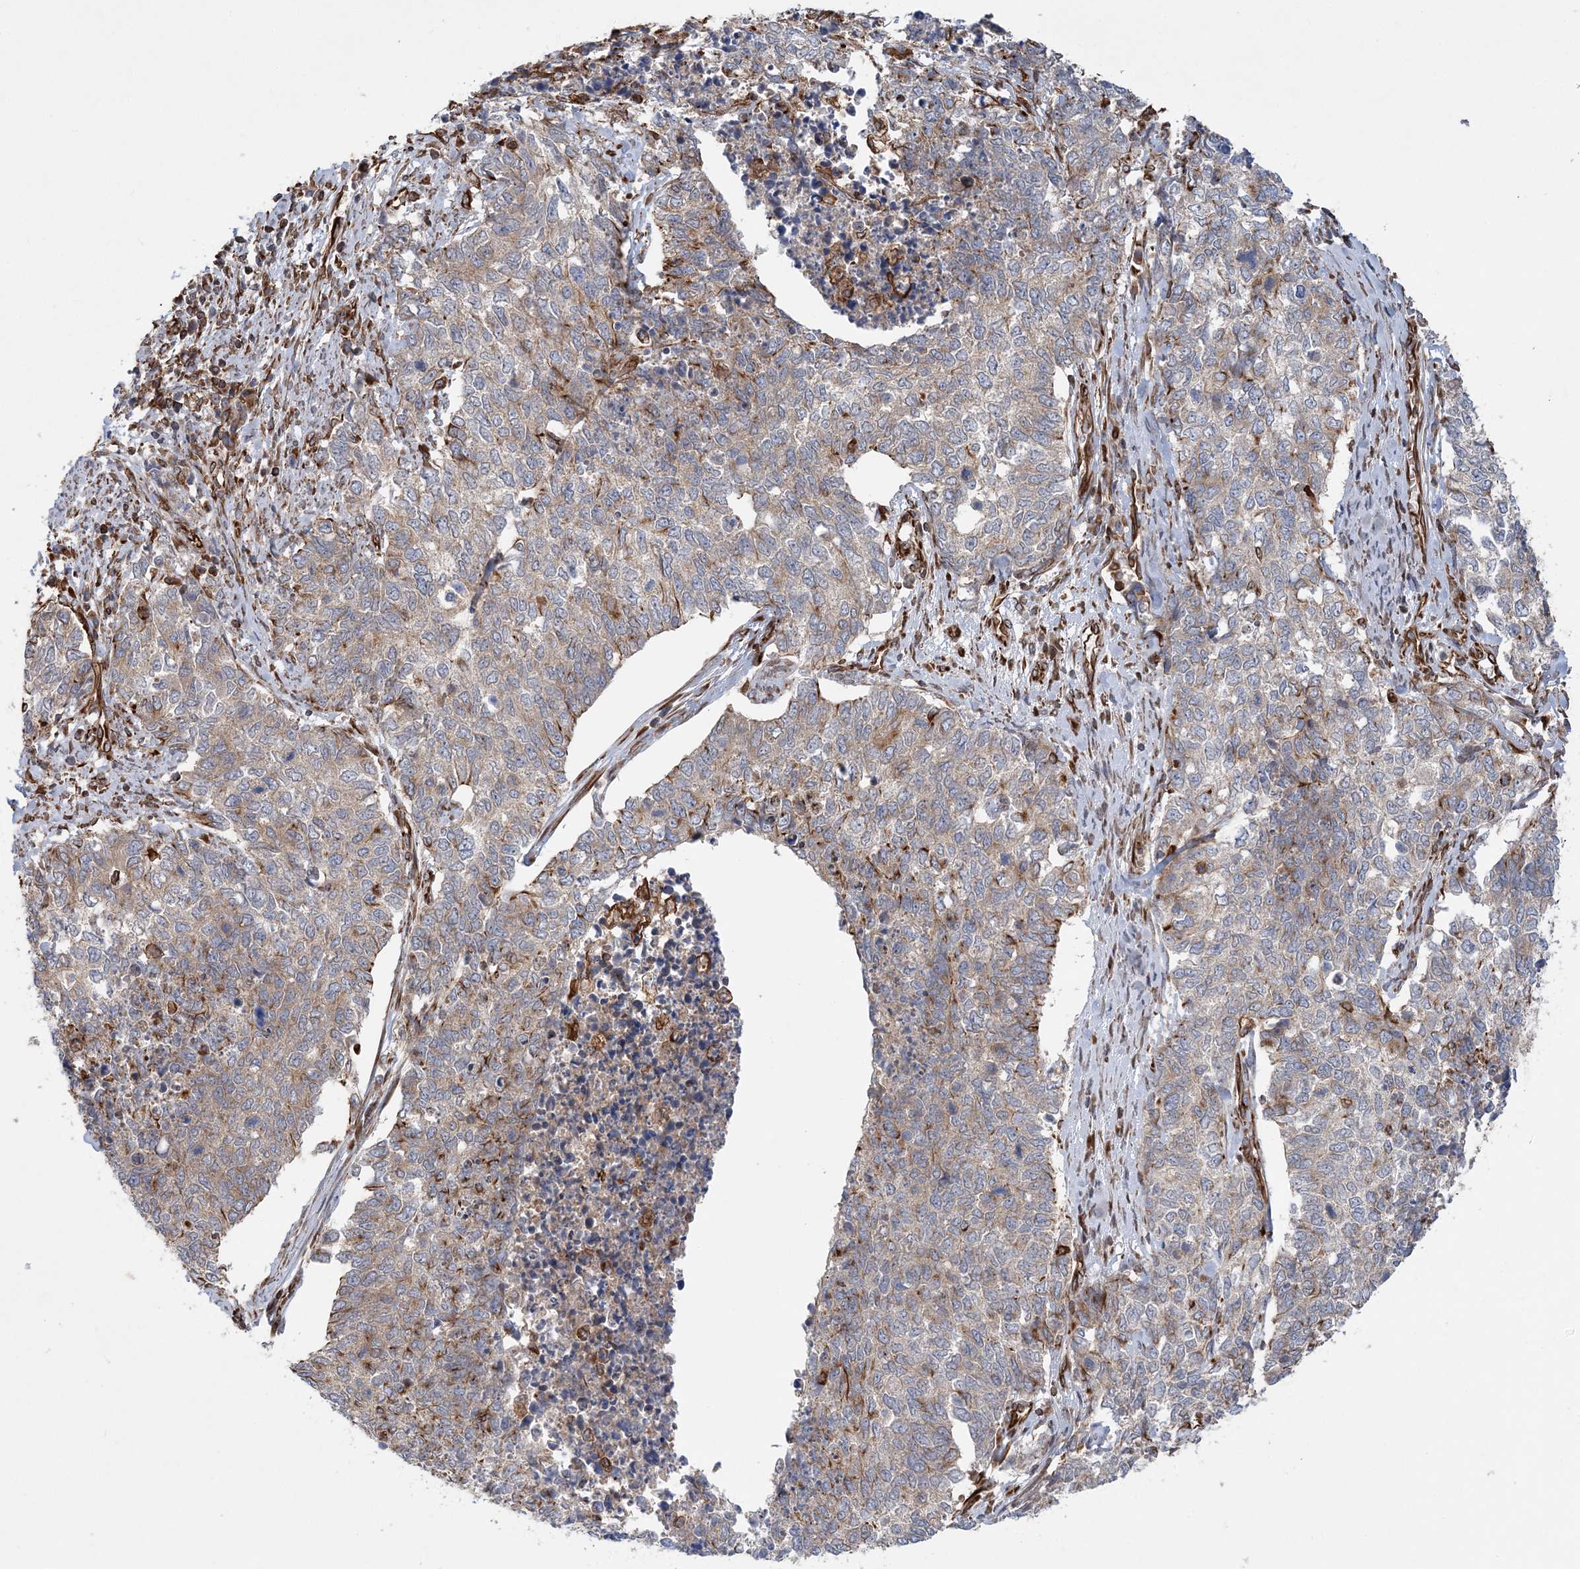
{"staining": {"intensity": "weak", "quantity": "<25%", "location": "cytoplasmic/membranous"}, "tissue": "cervical cancer", "cell_type": "Tumor cells", "image_type": "cancer", "snomed": [{"axis": "morphology", "description": "Squamous cell carcinoma, NOS"}, {"axis": "topography", "description": "Cervix"}], "caption": "There is no significant expression in tumor cells of squamous cell carcinoma (cervical).", "gene": "FAM114A2", "patient": {"sex": "female", "age": 63}}